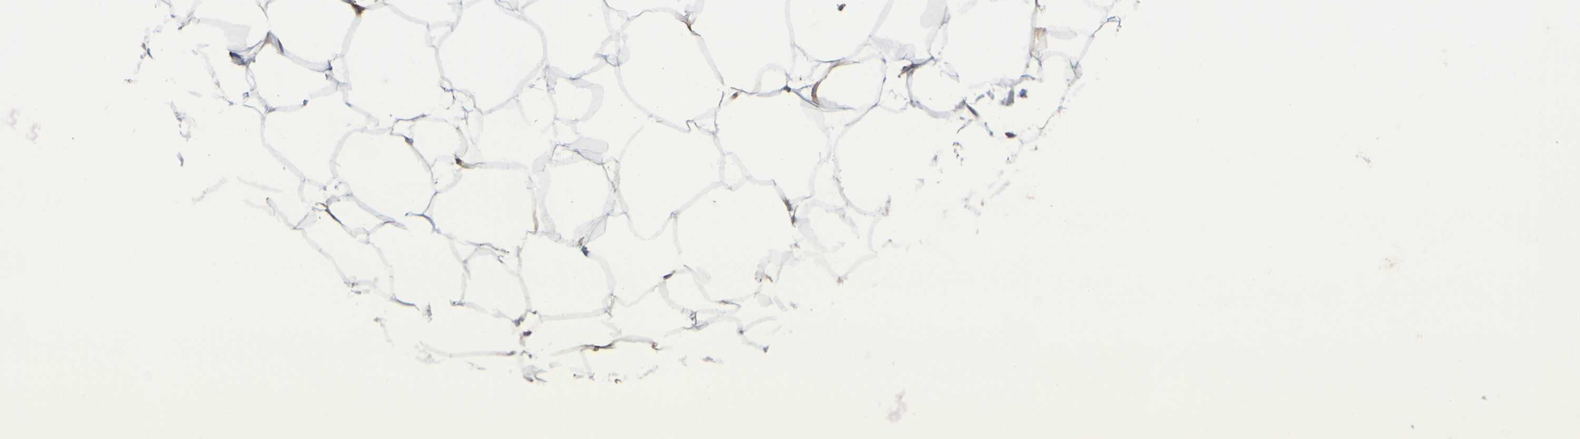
{"staining": {"intensity": "moderate", "quantity": ">75%", "location": "cytoplasmic/membranous"}, "tissue": "adipose tissue", "cell_type": "Adipocytes", "image_type": "normal", "snomed": [{"axis": "morphology", "description": "Normal tissue, NOS"}, {"axis": "topography", "description": "Breast"}, {"axis": "topography", "description": "Adipose tissue"}], "caption": "This is an image of immunohistochemistry (IHC) staining of unremarkable adipose tissue, which shows moderate staining in the cytoplasmic/membranous of adipocytes.", "gene": "MARCHF2", "patient": {"sex": "female", "age": 25}}